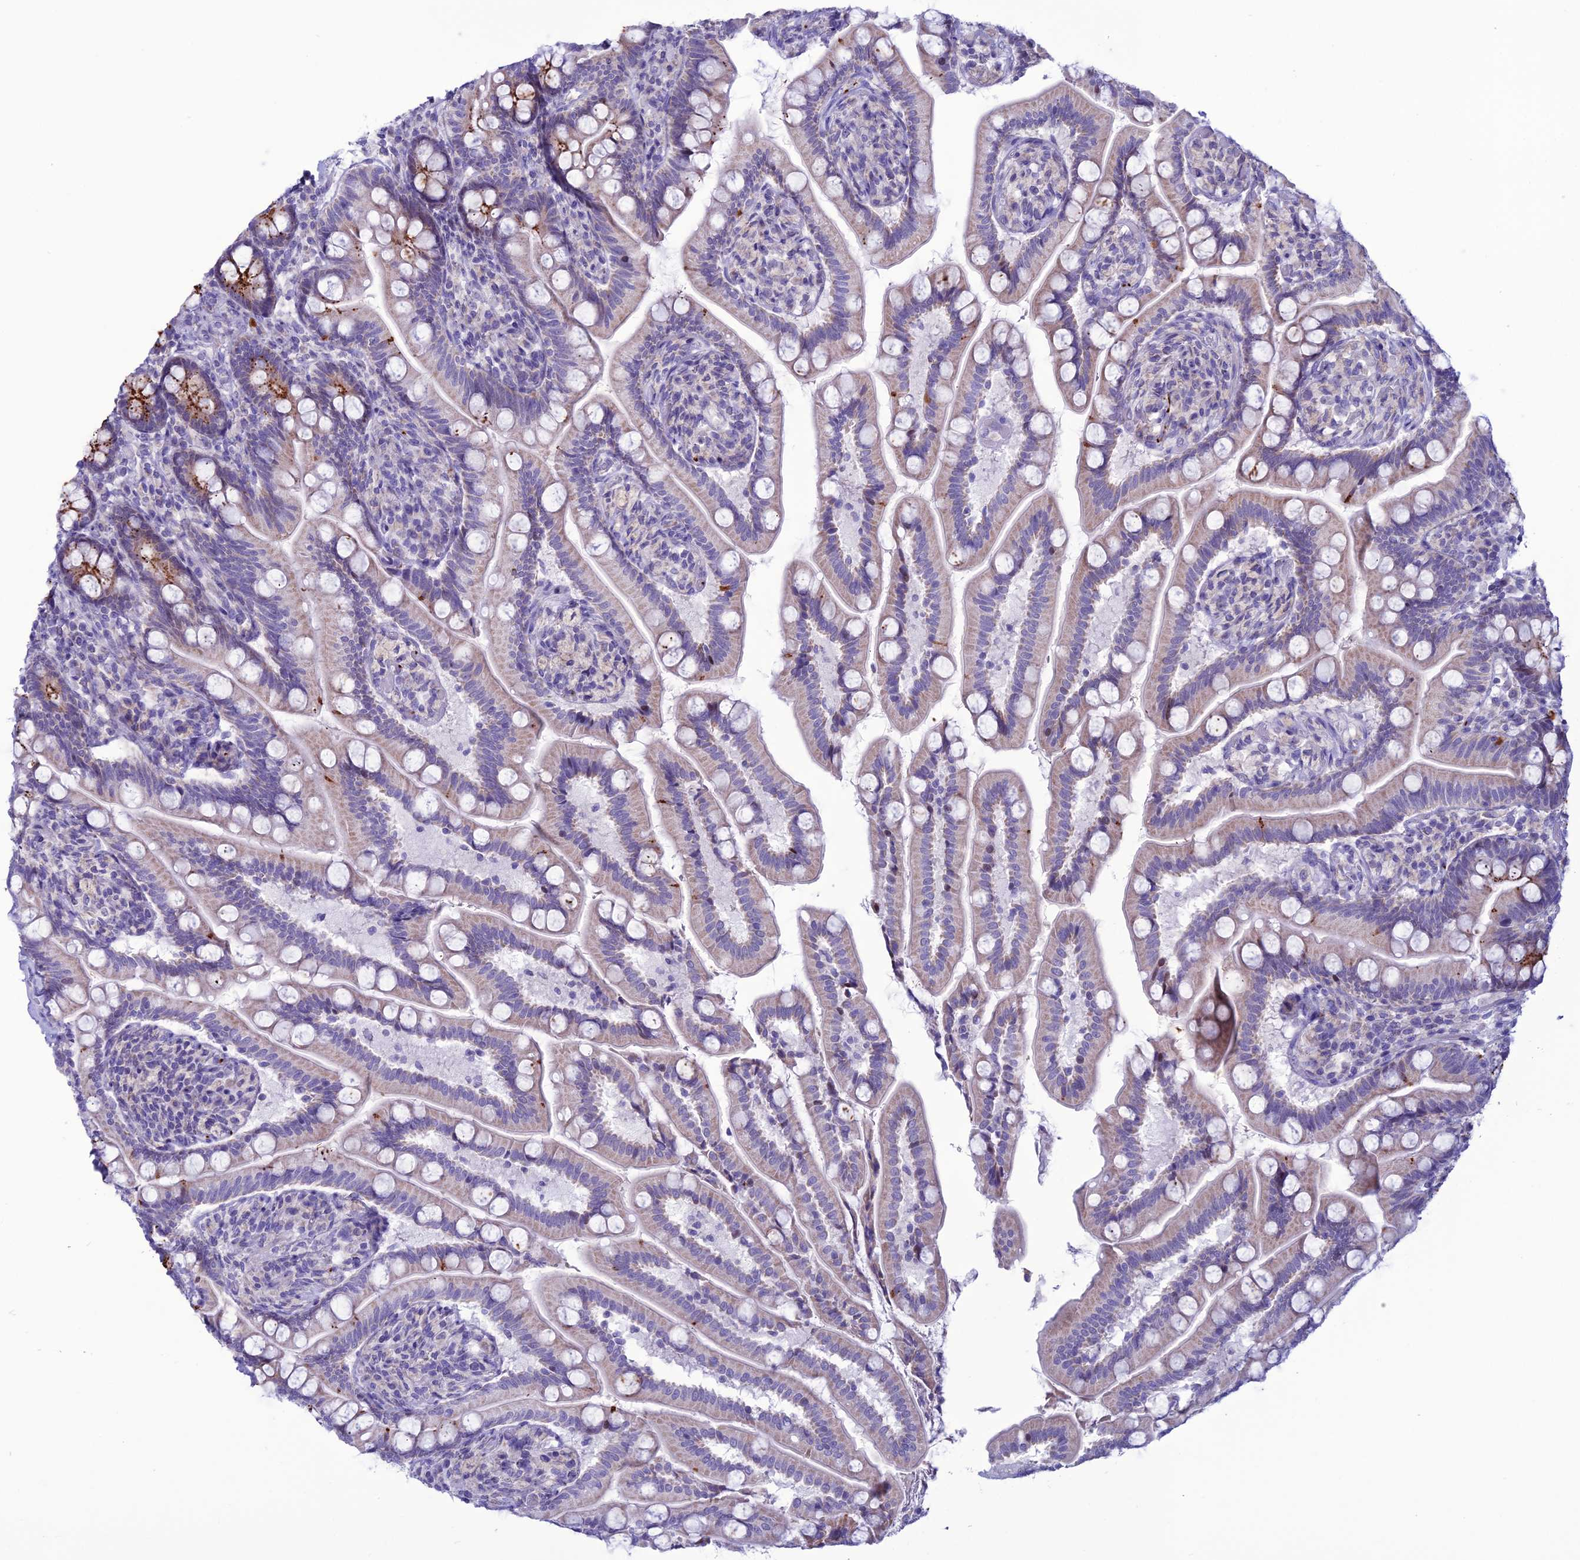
{"staining": {"intensity": "strong", "quantity": "<25%", "location": "cytoplasmic/membranous"}, "tissue": "small intestine", "cell_type": "Glandular cells", "image_type": "normal", "snomed": [{"axis": "morphology", "description": "Normal tissue, NOS"}, {"axis": "topography", "description": "Small intestine"}], "caption": "This micrograph exhibits IHC staining of normal human small intestine, with medium strong cytoplasmic/membranous expression in about <25% of glandular cells.", "gene": "C21orf140", "patient": {"sex": "female", "age": 64}}